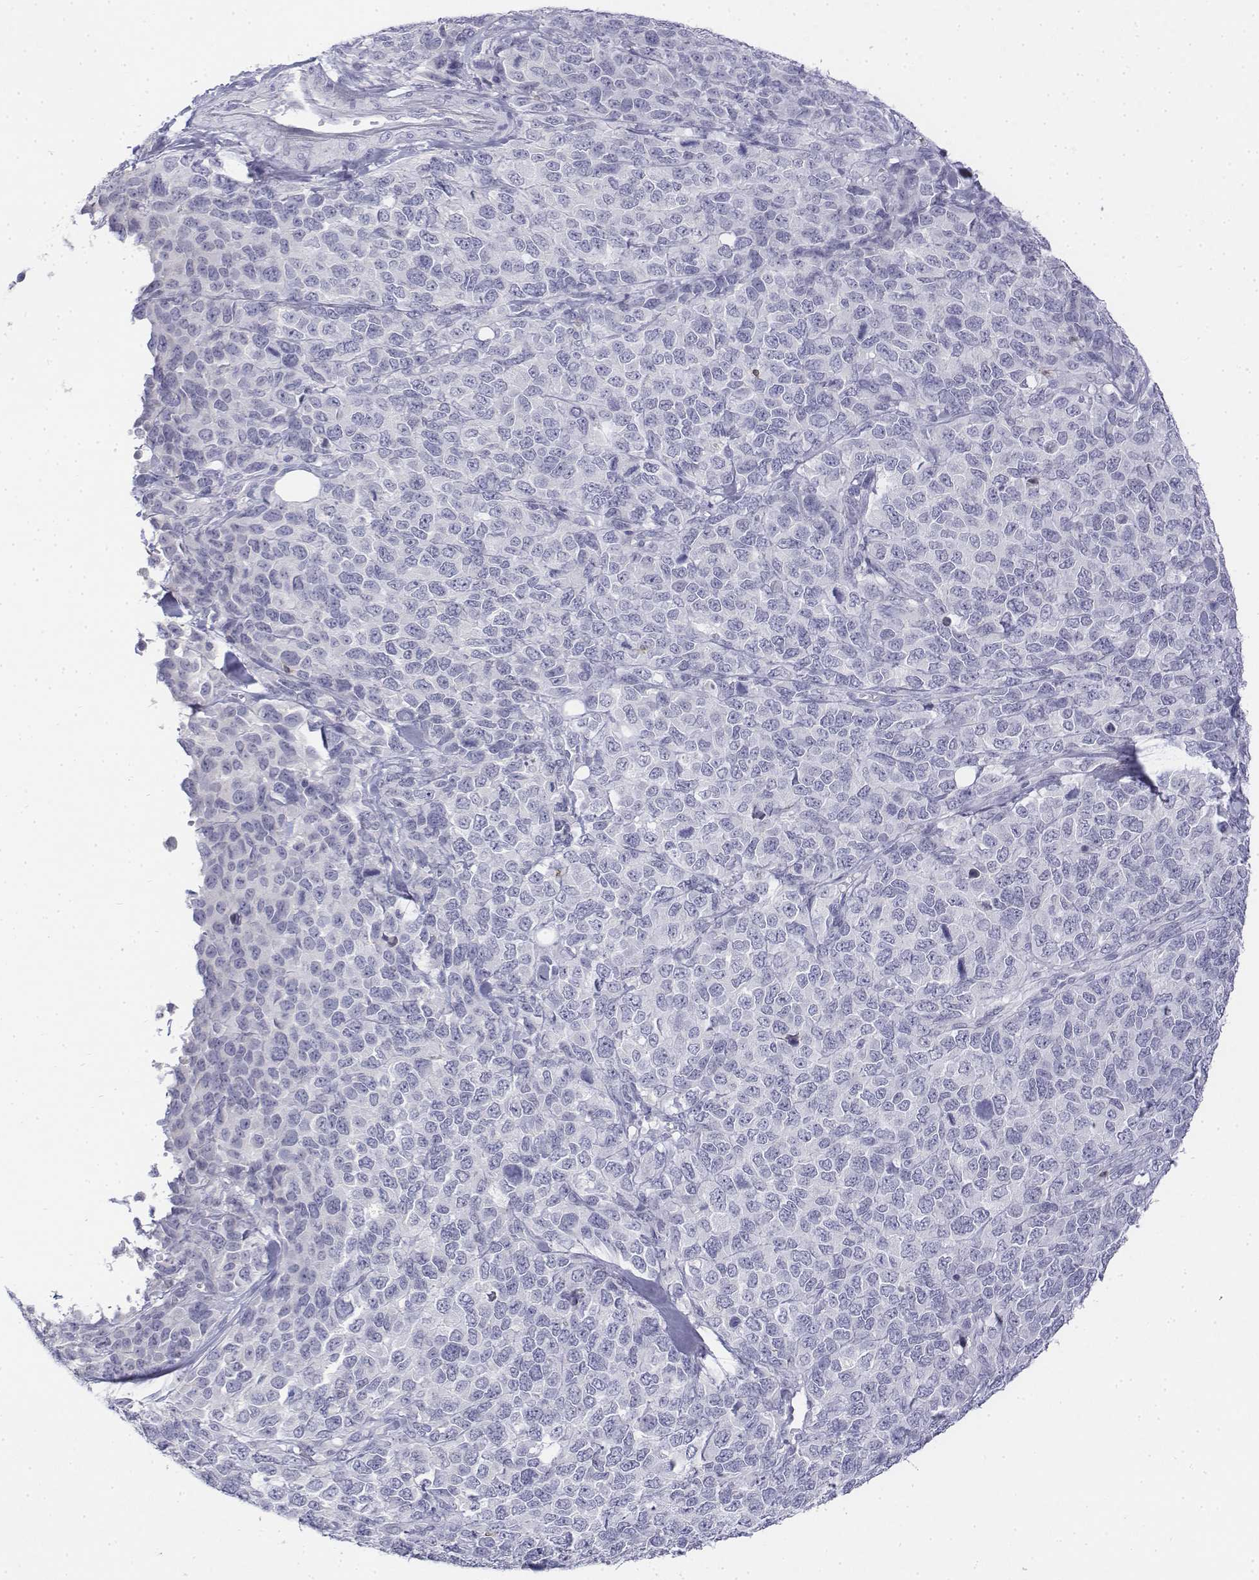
{"staining": {"intensity": "negative", "quantity": "none", "location": "none"}, "tissue": "melanoma", "cell_type": "Tumor cells", "image_type": "cancer", "snomed": [{"axis": "morphology", "description": "Malignant melanoma, Metastatic site"}, {"axis": "topography", "description": "Skin"}], "caption": "This is an immunohistochemistry (IHC) image of melanoma. There is no staining in tumor cells.", "gene": "CD3E", "patient": {"sex": "male", "age": 84}}